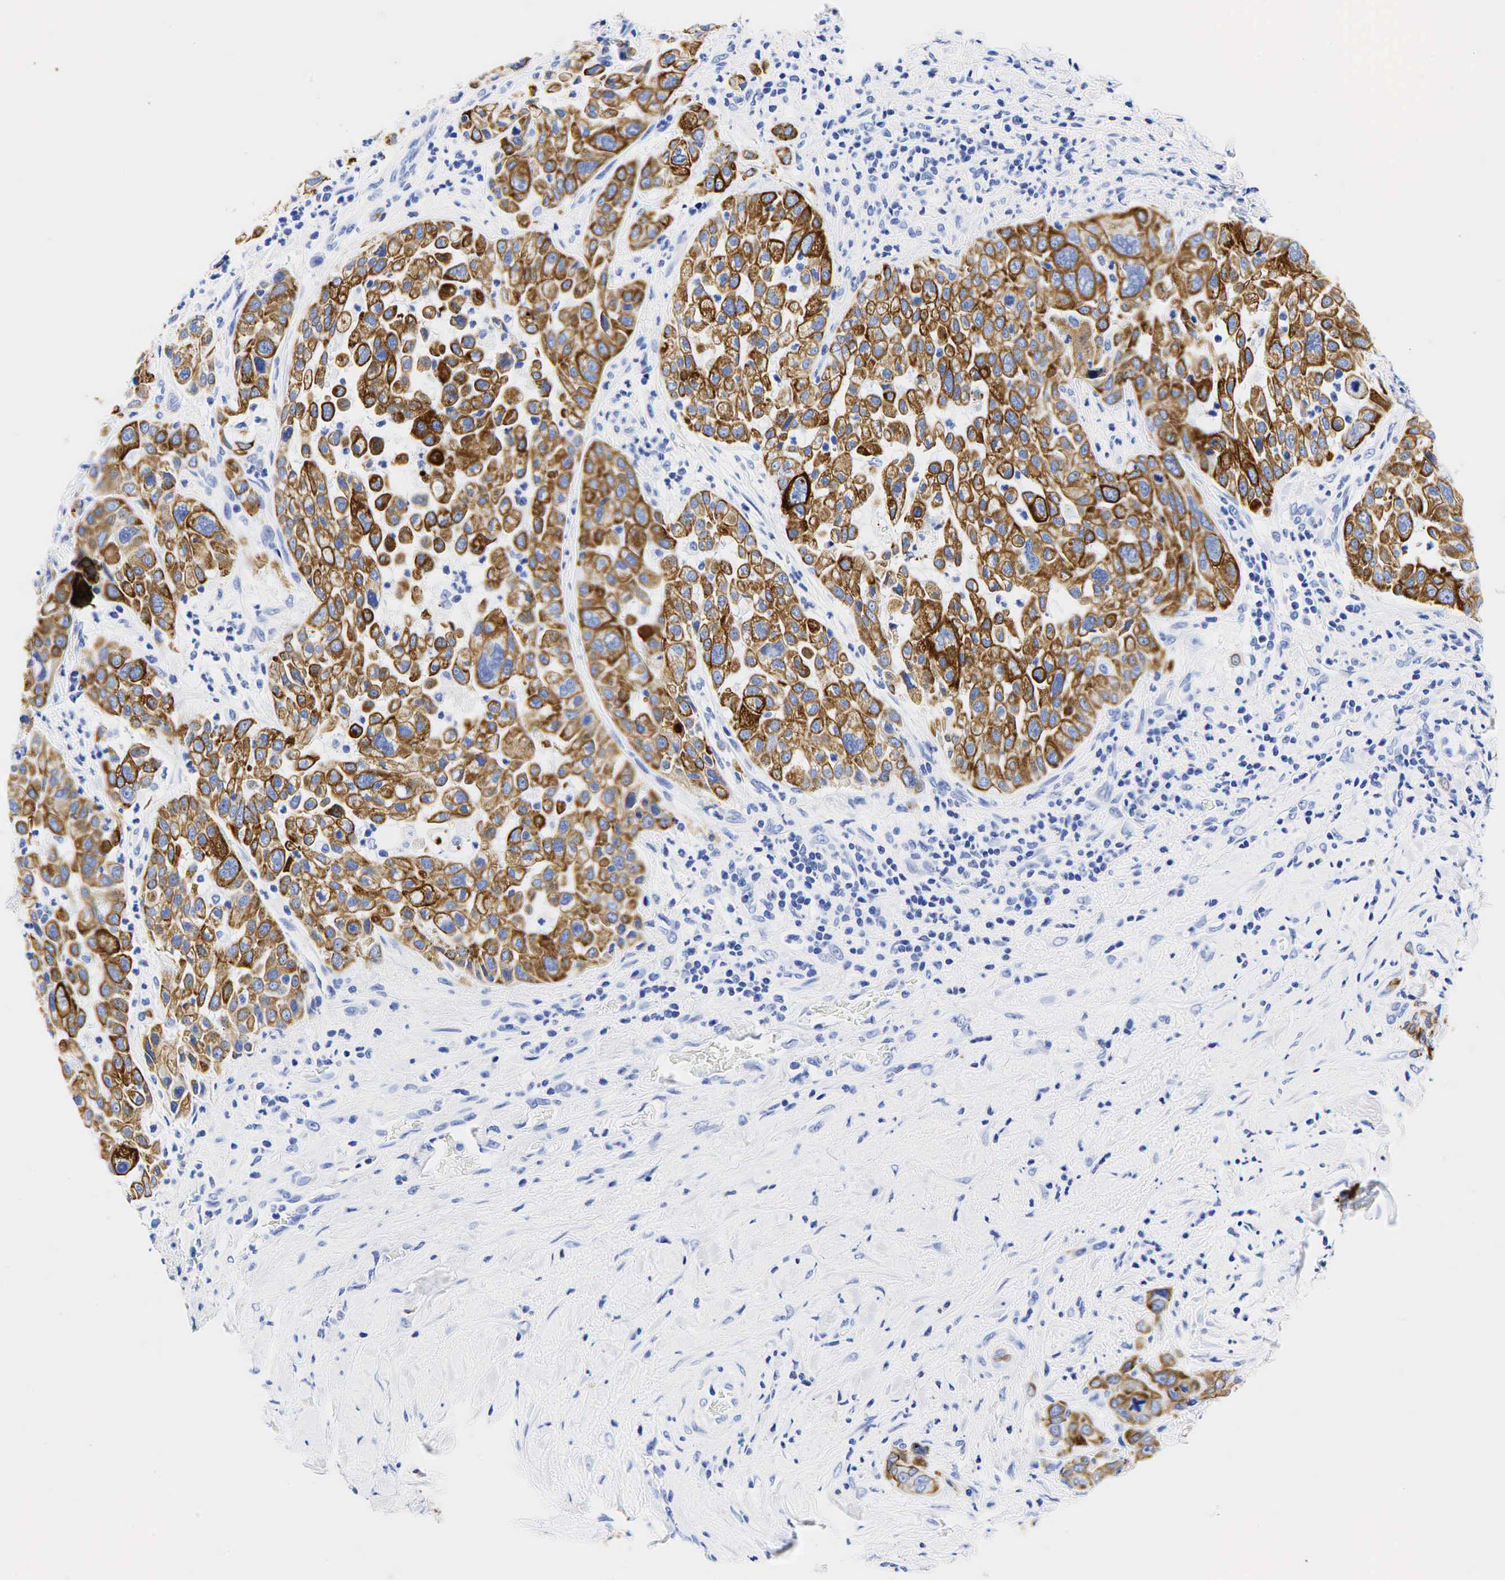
{"staining": {"intensity": "strong", "quantity": ">75%", "location": "cytoplasmic/membranous"}, "tissue": "pancreatic cancer", "cell_type": "Tumor cells", "image_type": "cancer", "snomed": [{"axis": "morphology", "description": "Adenocarcinoma, NOS"}, {"axis": "topography", "description": "Pancreas"}], "caption": "A high amount of strong cytoplasmic/membranous expression is present in approximately >75% of tumor cells in pancreatic cancer tissue.", "gene": "KRT19", "patient": {"sex": "female", "age": 52}}